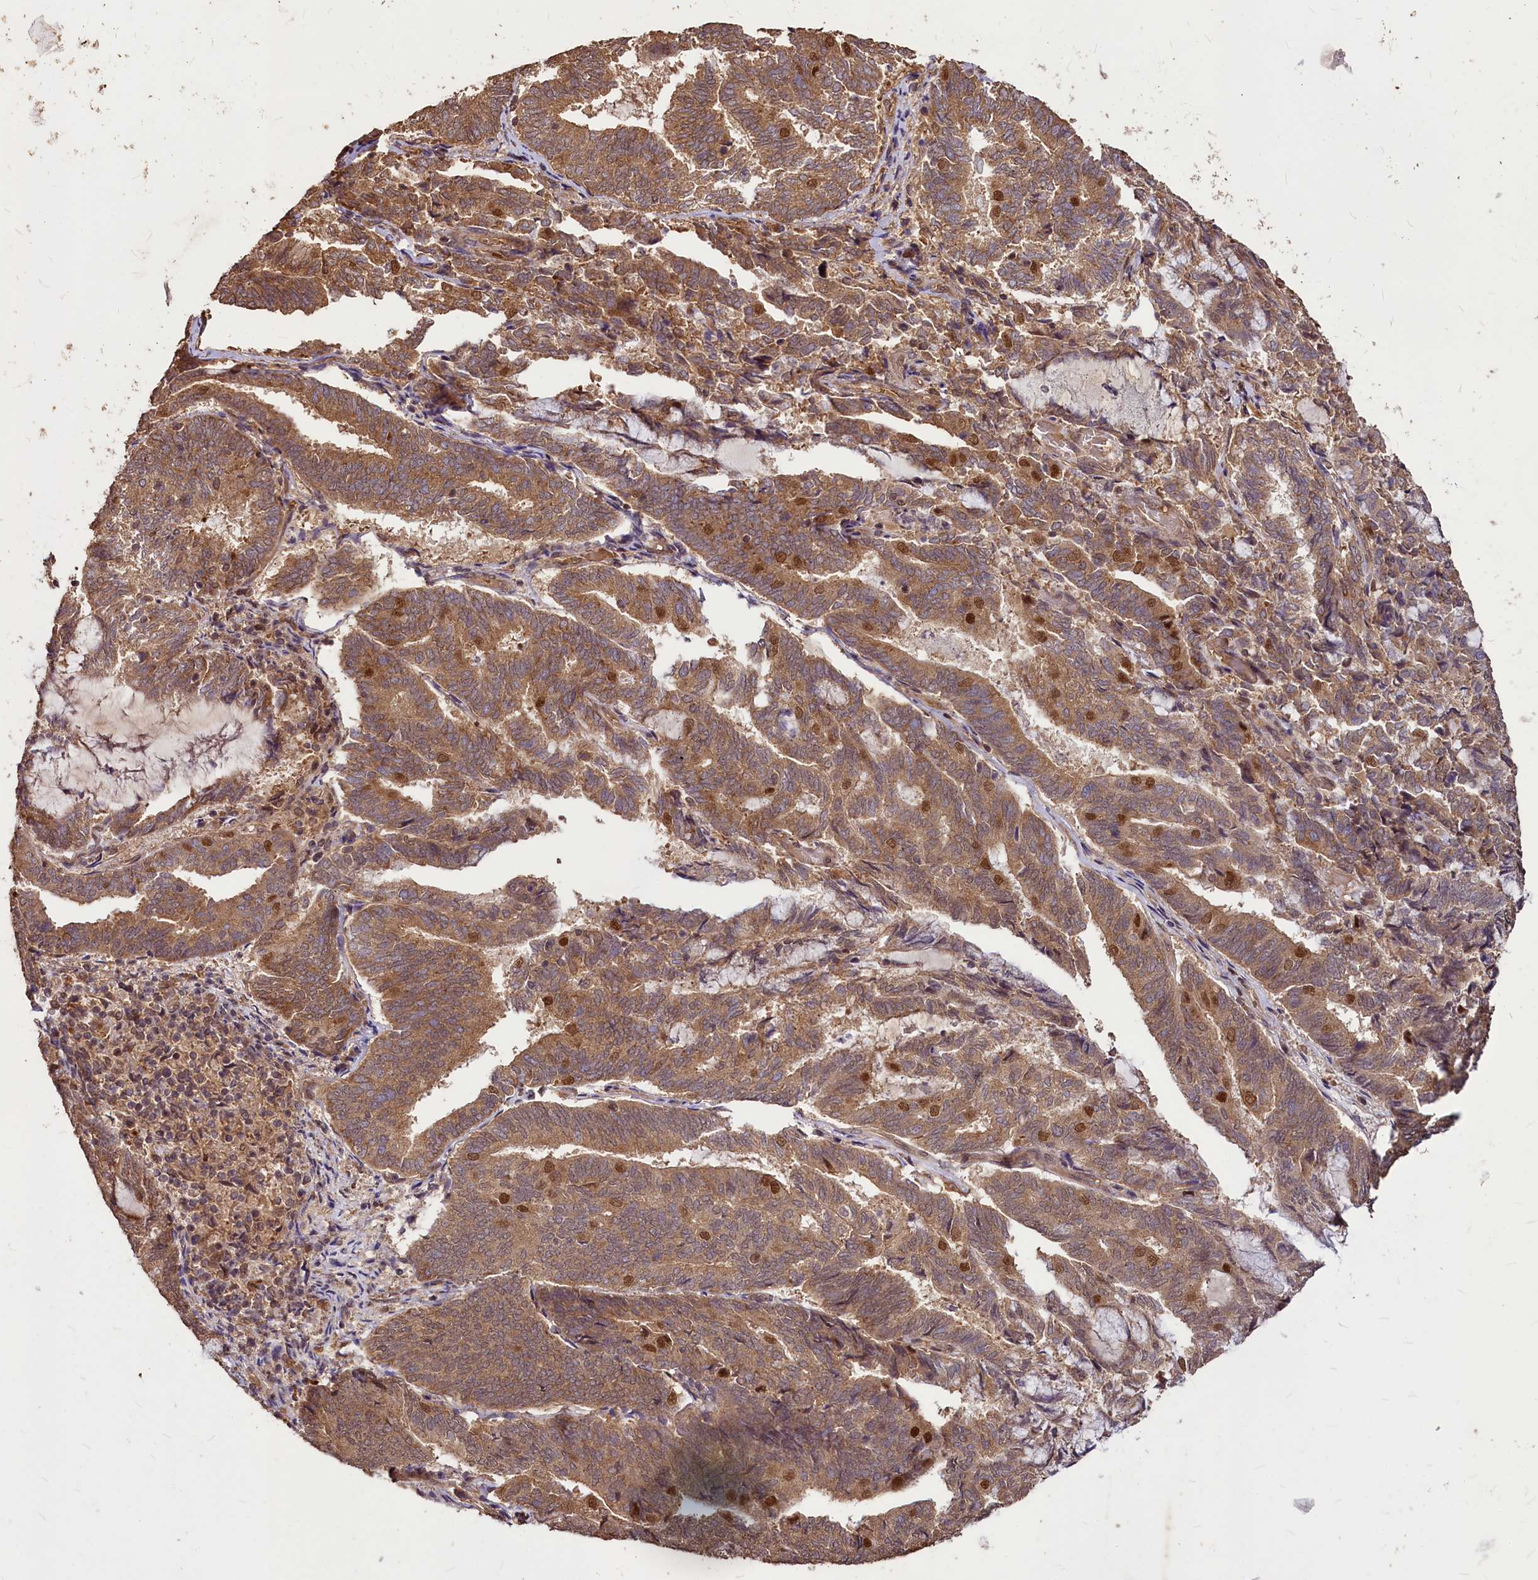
{"staining": {"intensity": "moderate", "quantity": ">75%", "location": "cytoplasmic/membranous,nuclear"}, "tissue": "endometrial cancer", "cell_type": "Tumor cells", "image_type": "cancer", "snomed": [{"axis": "morphology", "description": "Adenocarcinoma, NOS"}, {"axis": "topography", "description": "Endometrium"}], "caption": "A high-resolution histopathology image shows IHC staining of endometrial cancer (adenocarcinoma), which demonstrates moderate cytoplasmic/membranous and nuclear expression in approximately >75% of tumor cells.", "gene": "VPS51", "patient": {"sex": "female", "age": 80}}